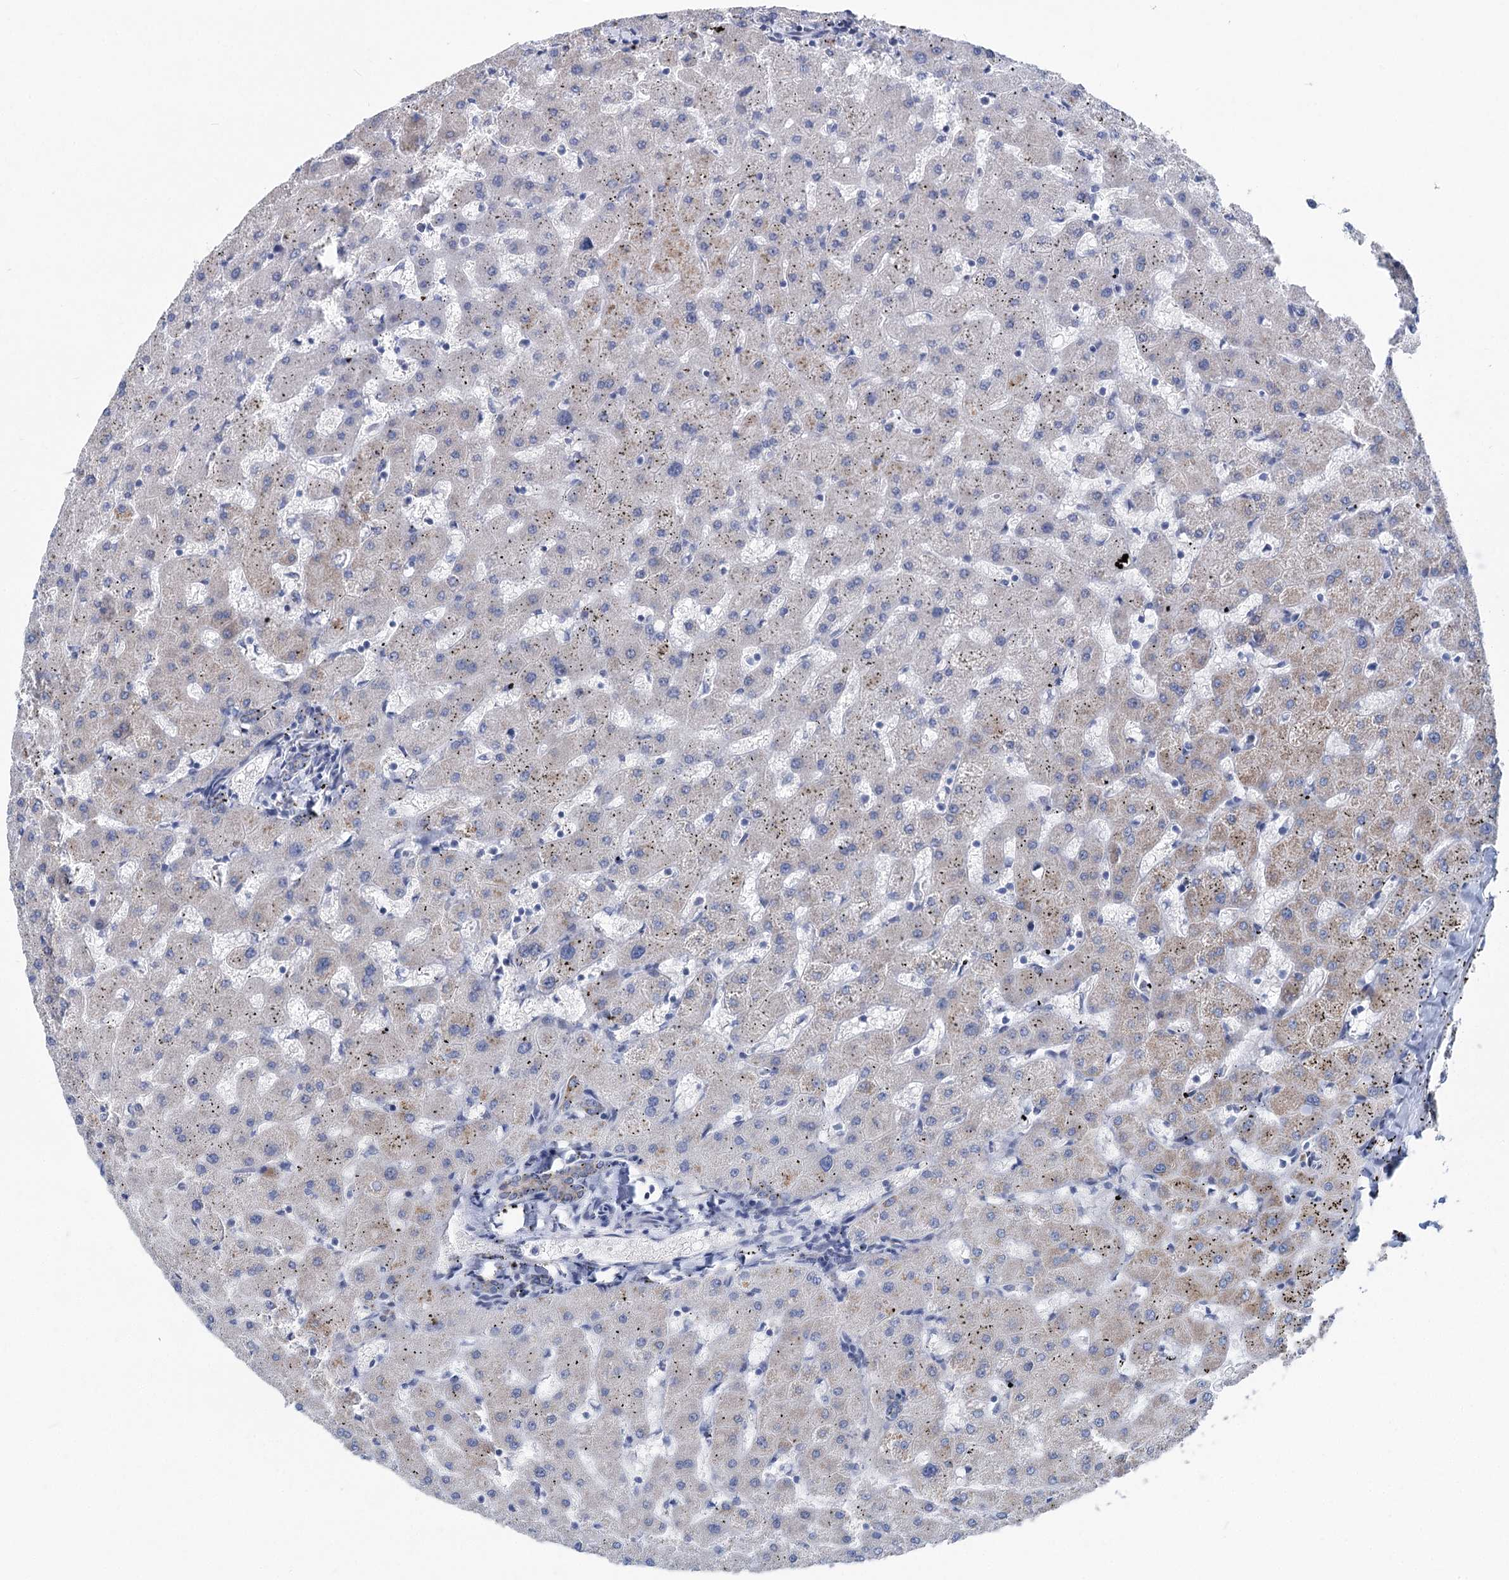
{"staining": {"intensity": "moderate", "quantity": ">75%", "location": "cytoplasmic/membranous"}, "tissue": "liver", "cell_type": "Cholangiocytes", "image_type": "normal", "snomed": [{"axis": "morphology", "description": "Normal tissue, NOS"}, {"axis": "topography", "description": "Liver"}], "caption": "Brown immunohistochemical staining in unremarkable liver exhibits moderate cytoplasmic/membranous staining in approximately >75% of cholangiocytes. (Stains: DAB in brown, nuclei in blue, Microscopy: brightfield microscopy at high magnification).", "gene": "CHDH", "patient": {"sex": "female", "age": 63}}